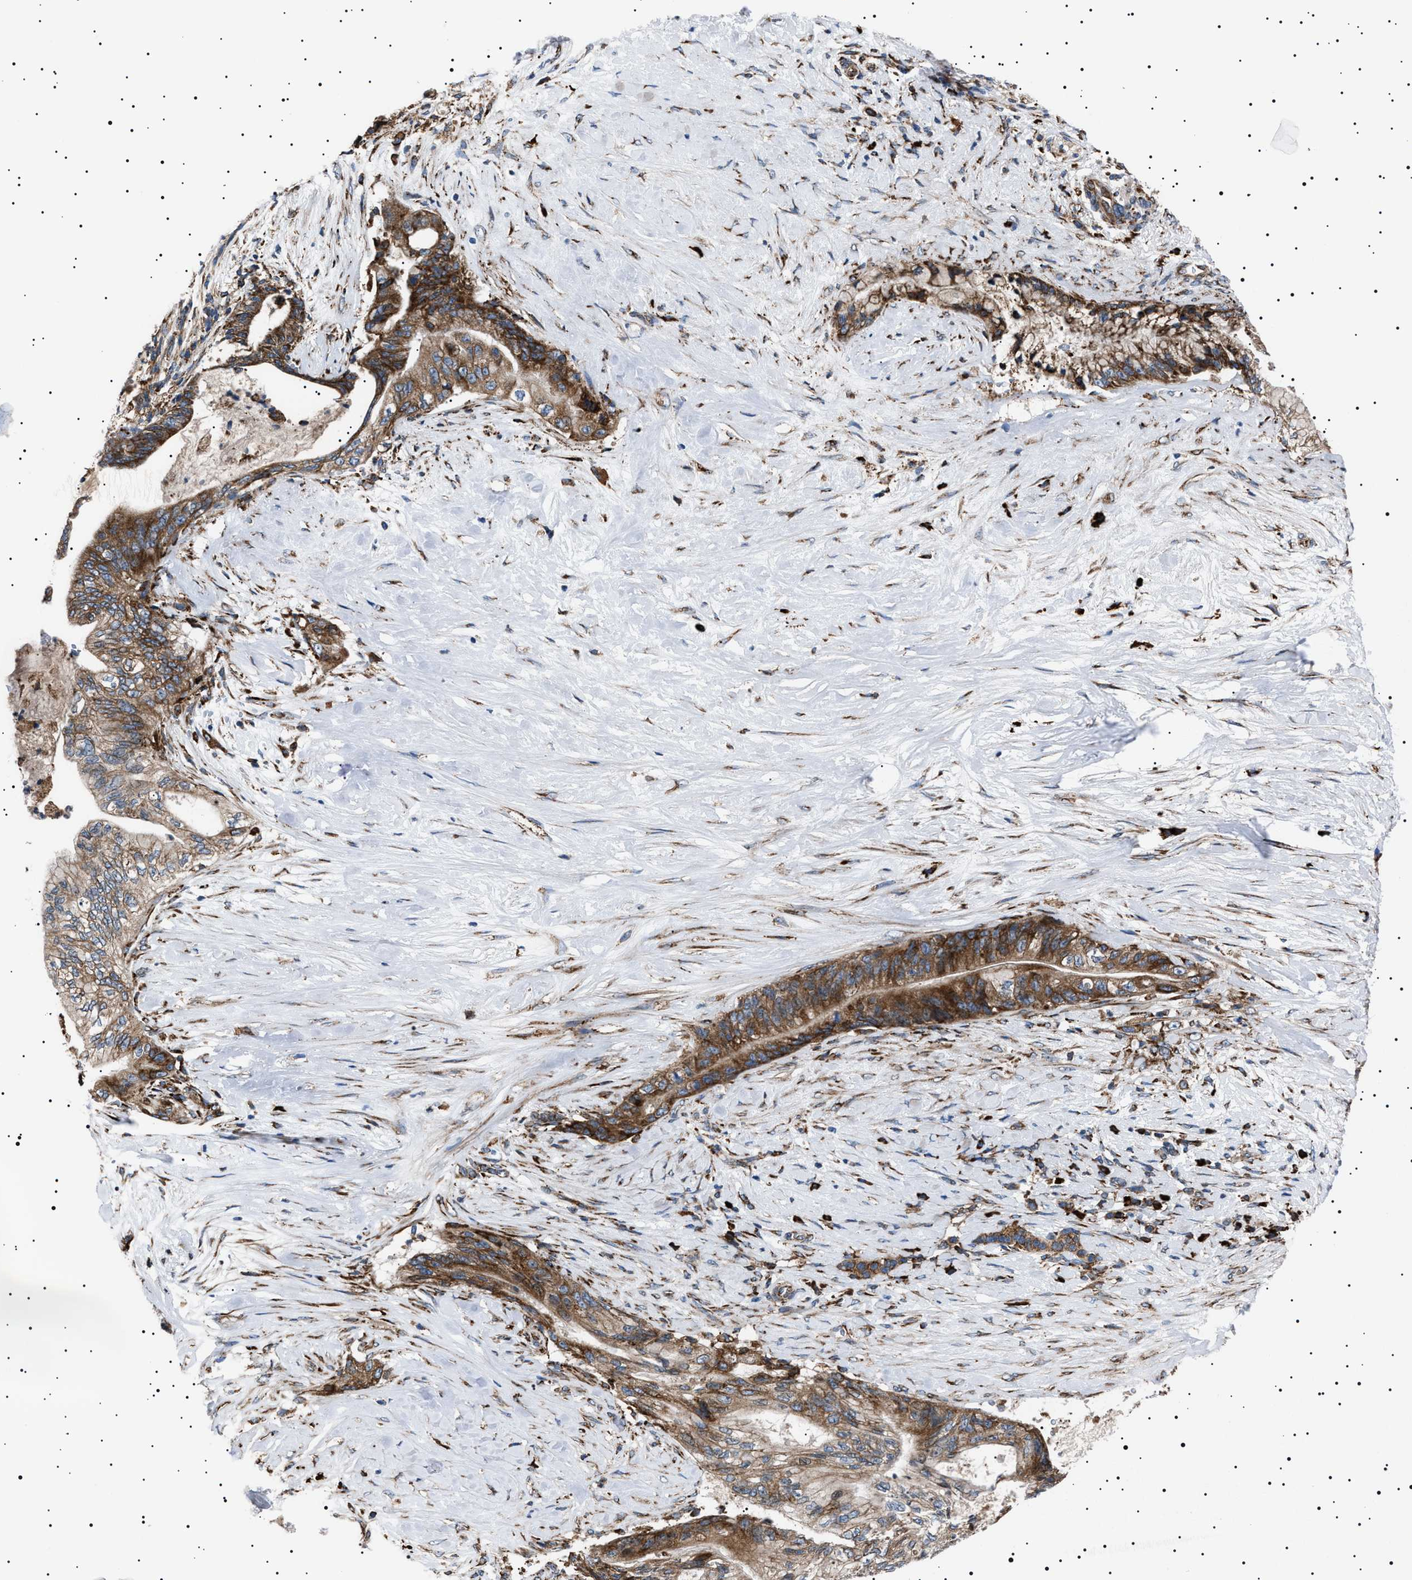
{"staining": {"intensity": "moderate", "quantity": ">75%", "location": "cytoplasmic/membranous"}, "tissue": "pancreatic cancer", "cell_type": "Tumor cells", "image_type": "cancer", "snomed": [{"axis": "morphology", "description": "Adenocarcinoma, NOS"}, {"axis": "topography", "description": "Pancreas"}], "caption": "Adenocarcinoma (pancreatic) stained with immunohistochemistry (IHC) shows moderate cytoplasmic/membranous positivity in about >75% of tumor cells.", "gene": "TOP1MT", "patient": {"sex": "male", "age": 59}}